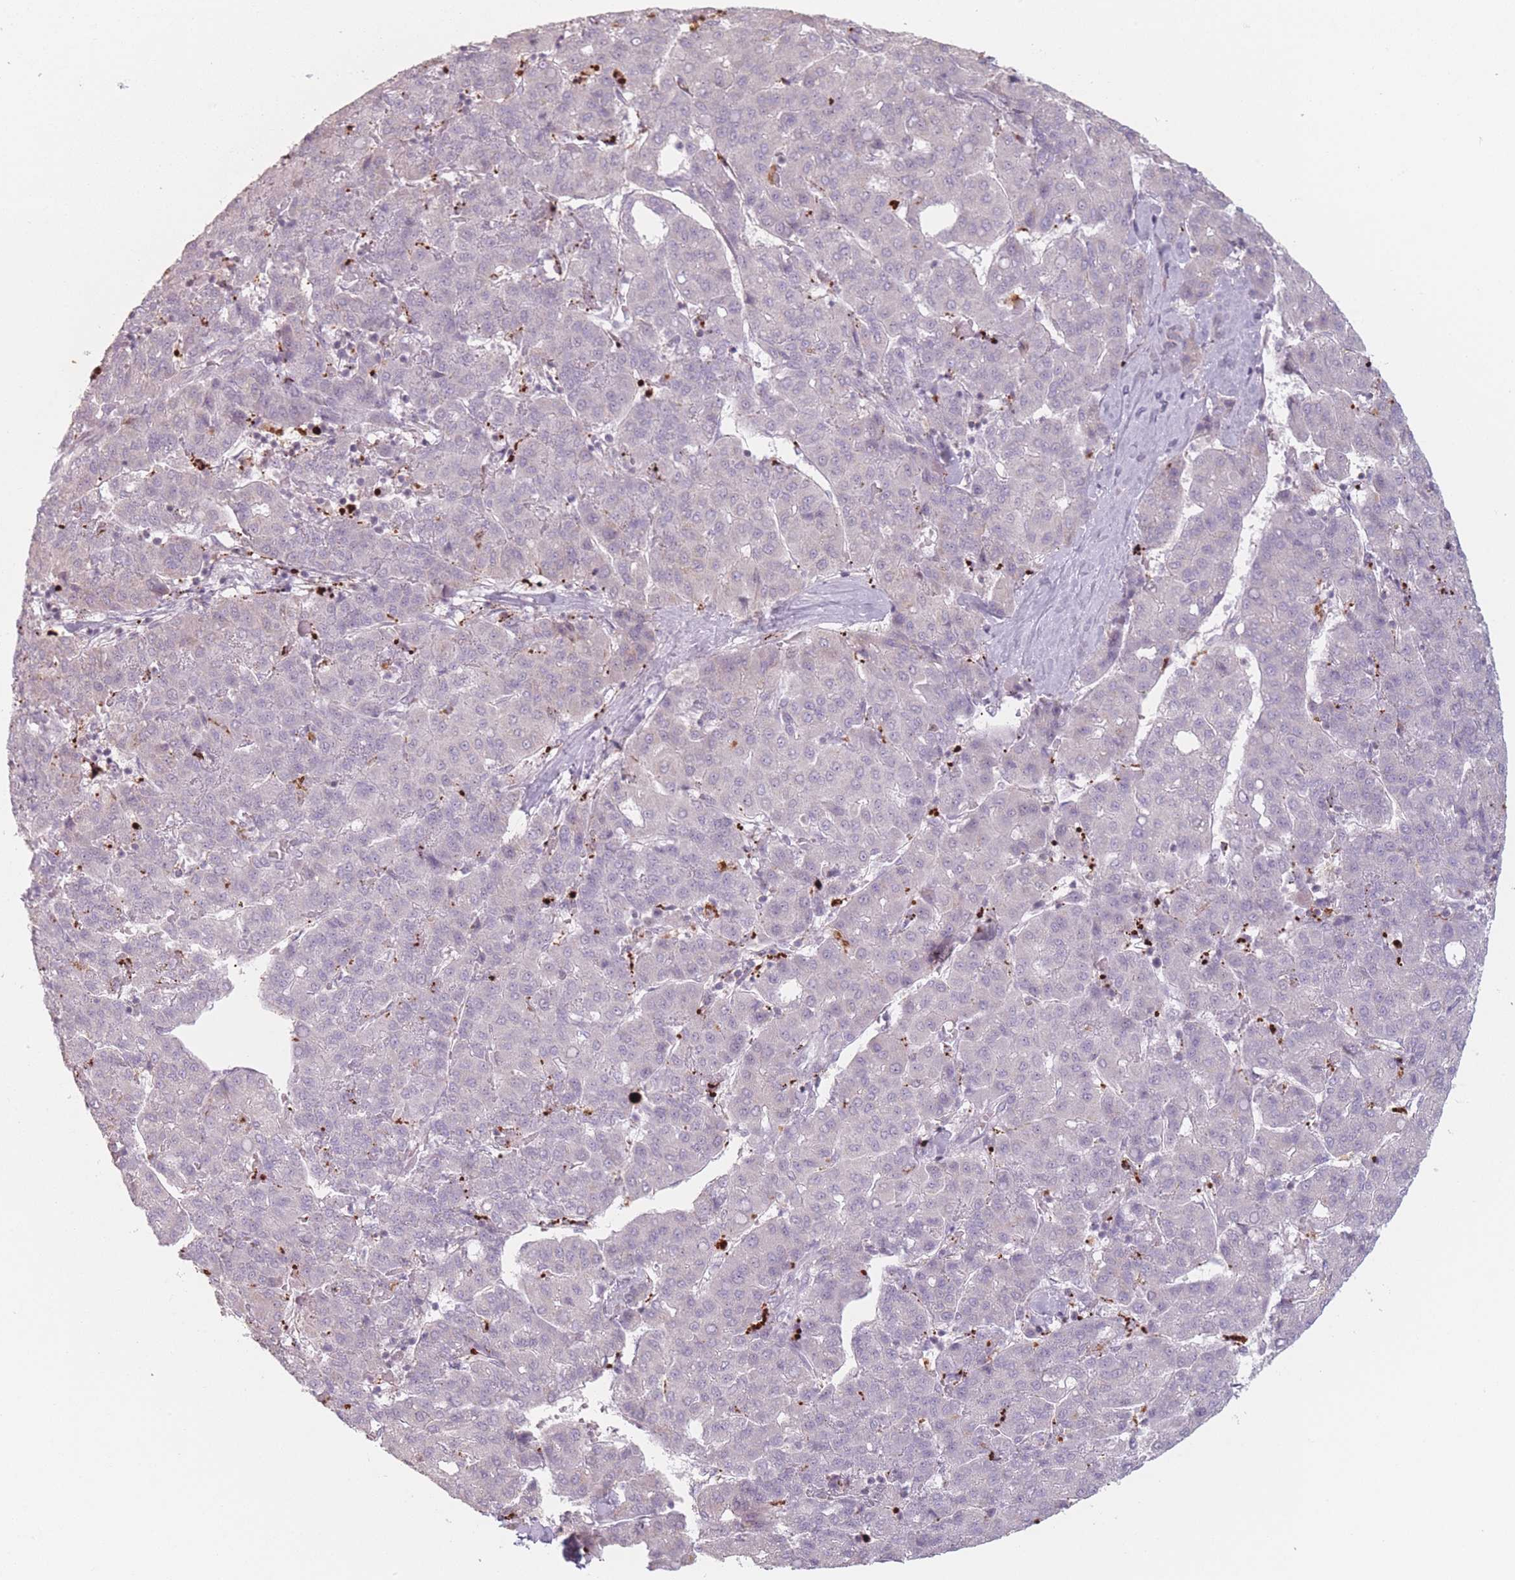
{"staining": {"intensity": "negative", "quantity": "none", "location": "none"}, "tissue": "liver cancer", "cell_type": "Tumor cells", "image_type": "cancer", "snomed": [{"axis": "morphology", "description": "Carcinoma, Hepatocellular, NOS"}, {"axis": "topography", "description": "Liver"}], "caption": "Liver hepatocellular carcinoma was stained to show a protein in brown. There is no significant expression in tumor cells.", "gene": "OR10C1", "patient": {"sex": "male", "age": 65}}